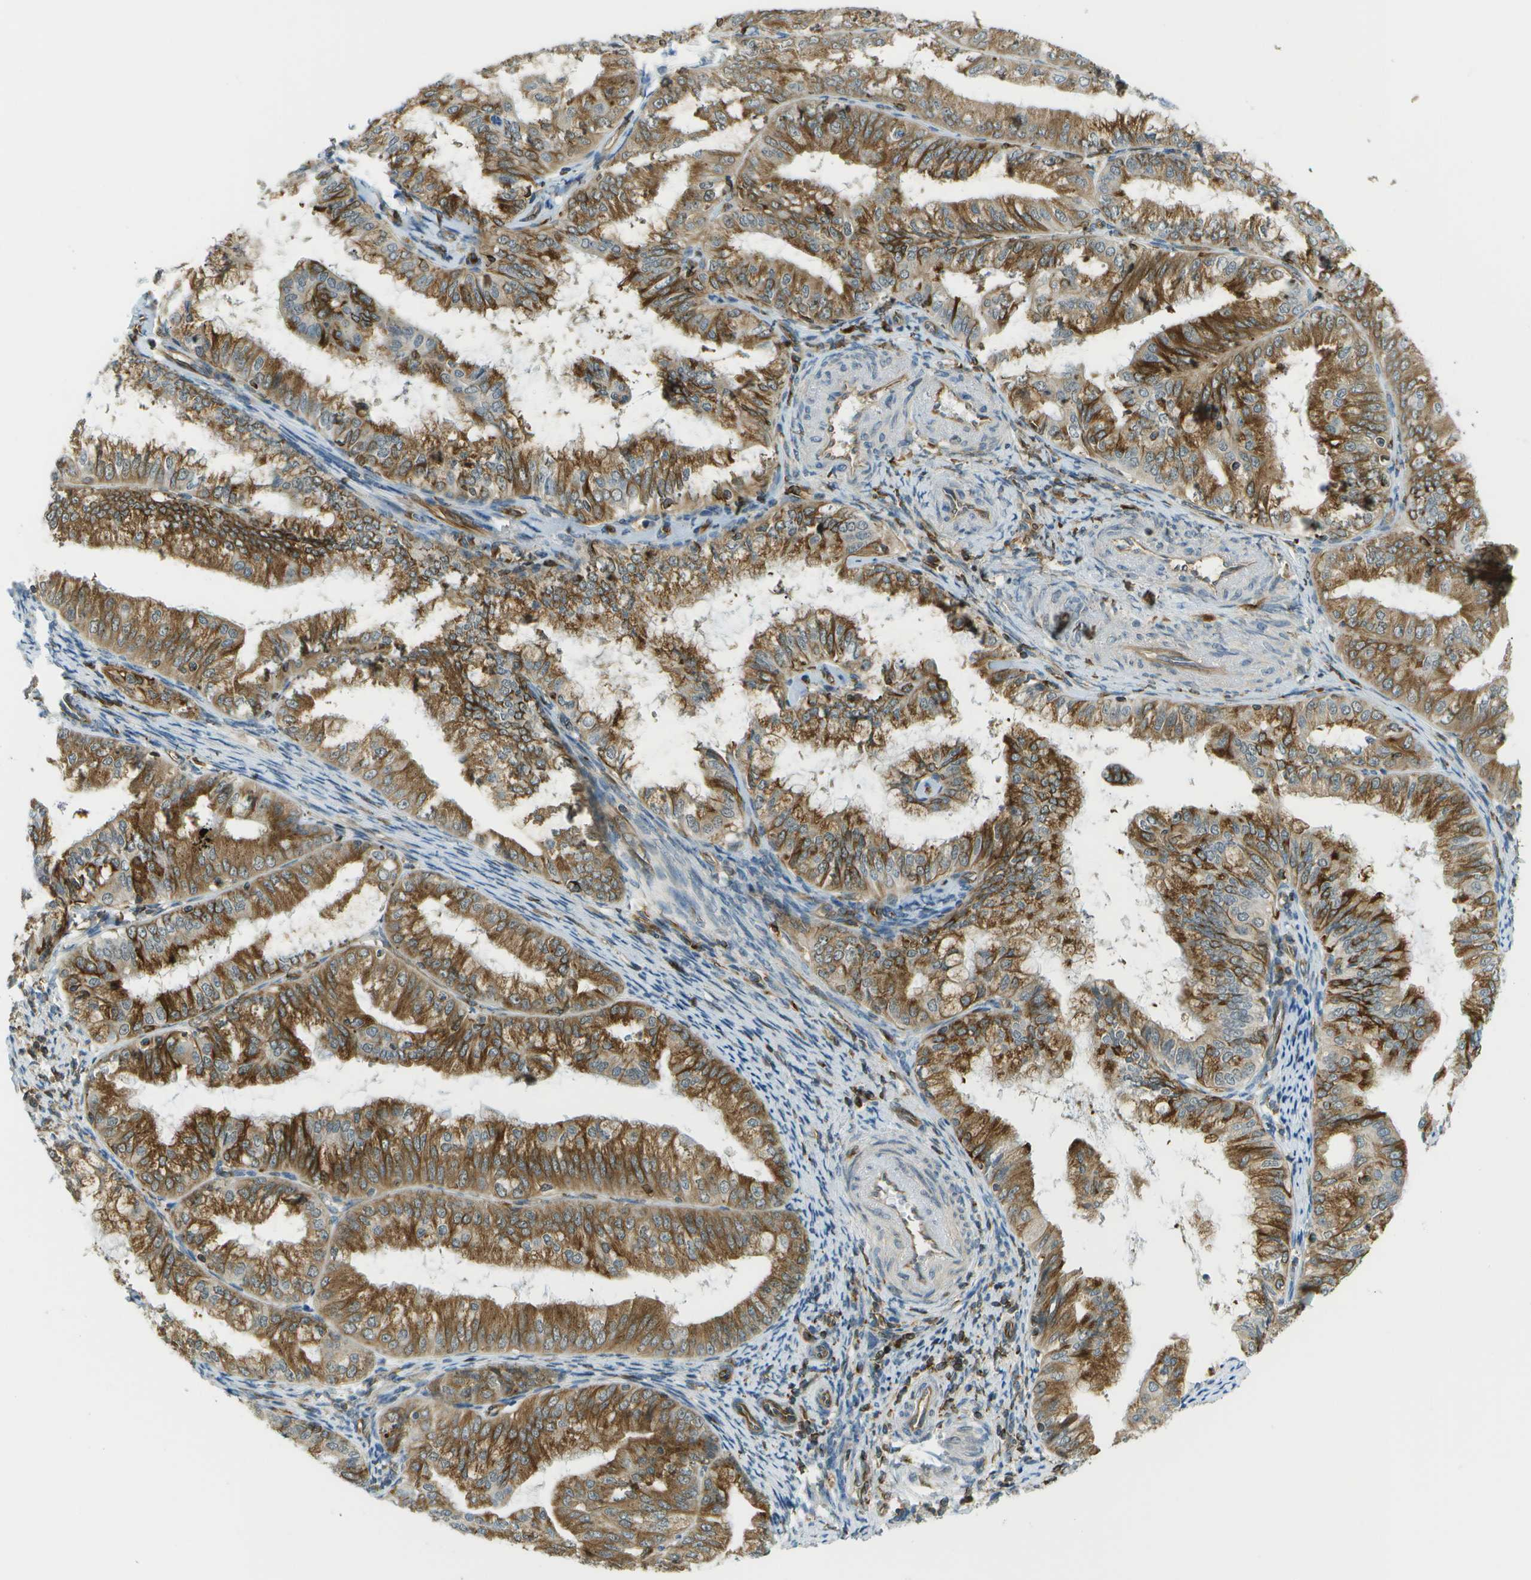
{"staining": {"intensity": "moderate", "quantity": ">75%", "location": "cytoplasmic/membranous"}, "tissue": "endometrial cancer", "cell_type": "Tumor cells", "image_type": "cancer", "snomed": [{"axis": "morphology", "description": "Adenocarcinoma, NOS"}, {"axis": "topography", "description": "Endometrium"}], "caption": "Moderate cytoplasmic/membranous positivity is present in about >75% of tumor cells in endometrial adenocarcinoma.", "gene": "TMTC1", "patient": {"sex": "female", "age": 63}}